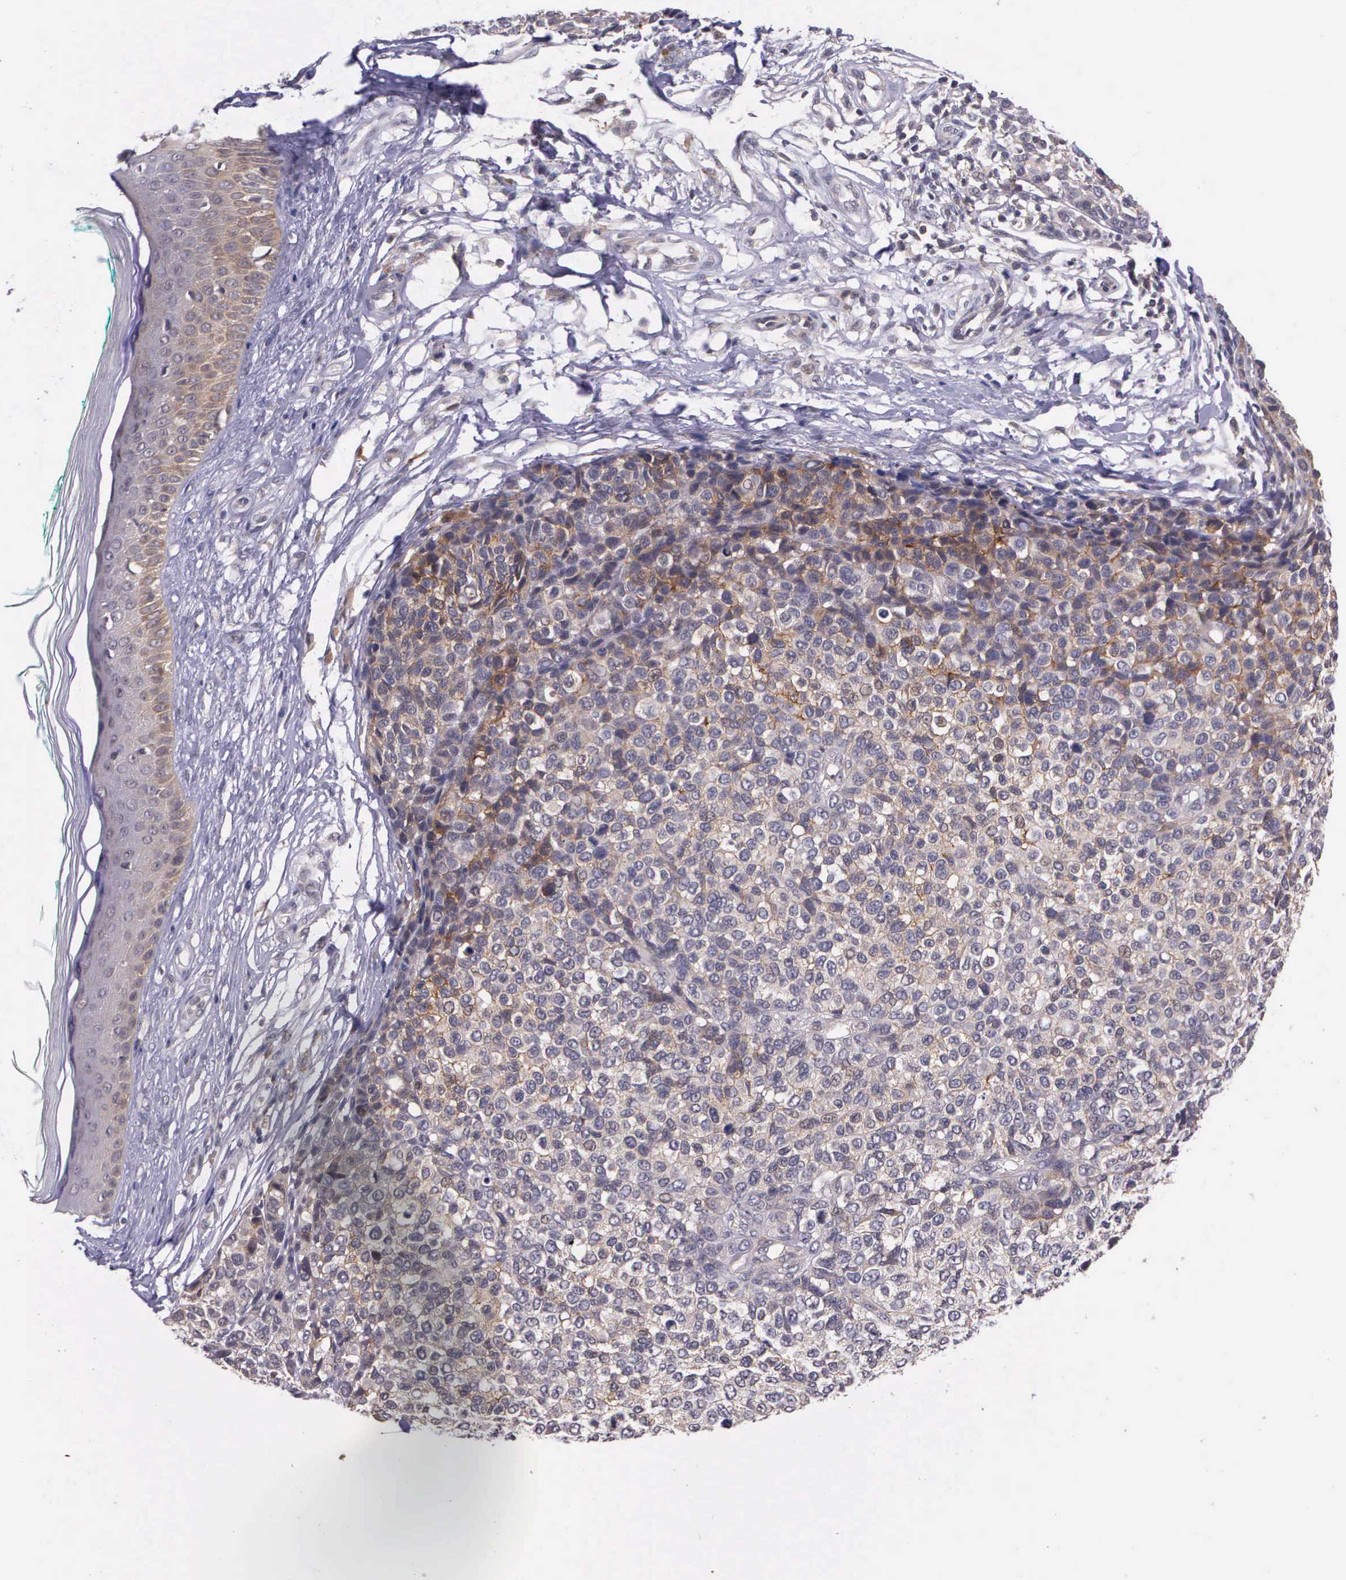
{"staining": {"intensity": "moderate", "quantity": ">75%", "location": "cytoplasmic/membranous"}, "tissue": "melanoma", "cell_type": "Tumor cells", "image_type": "cancer", "snomed": [{"axis": "morphology", "description": "Malignant melanoma, NOS"}, {"axis": "topography", "description": "Skin"}], "caption": "Immunohistochemical staining of melanoma displays moderate cytoplasmic/membranous protein expression in approximately >75% of tumor cells.", "gene": "PRICKLE3", "patient": {"sex": "female", "age": 85}}